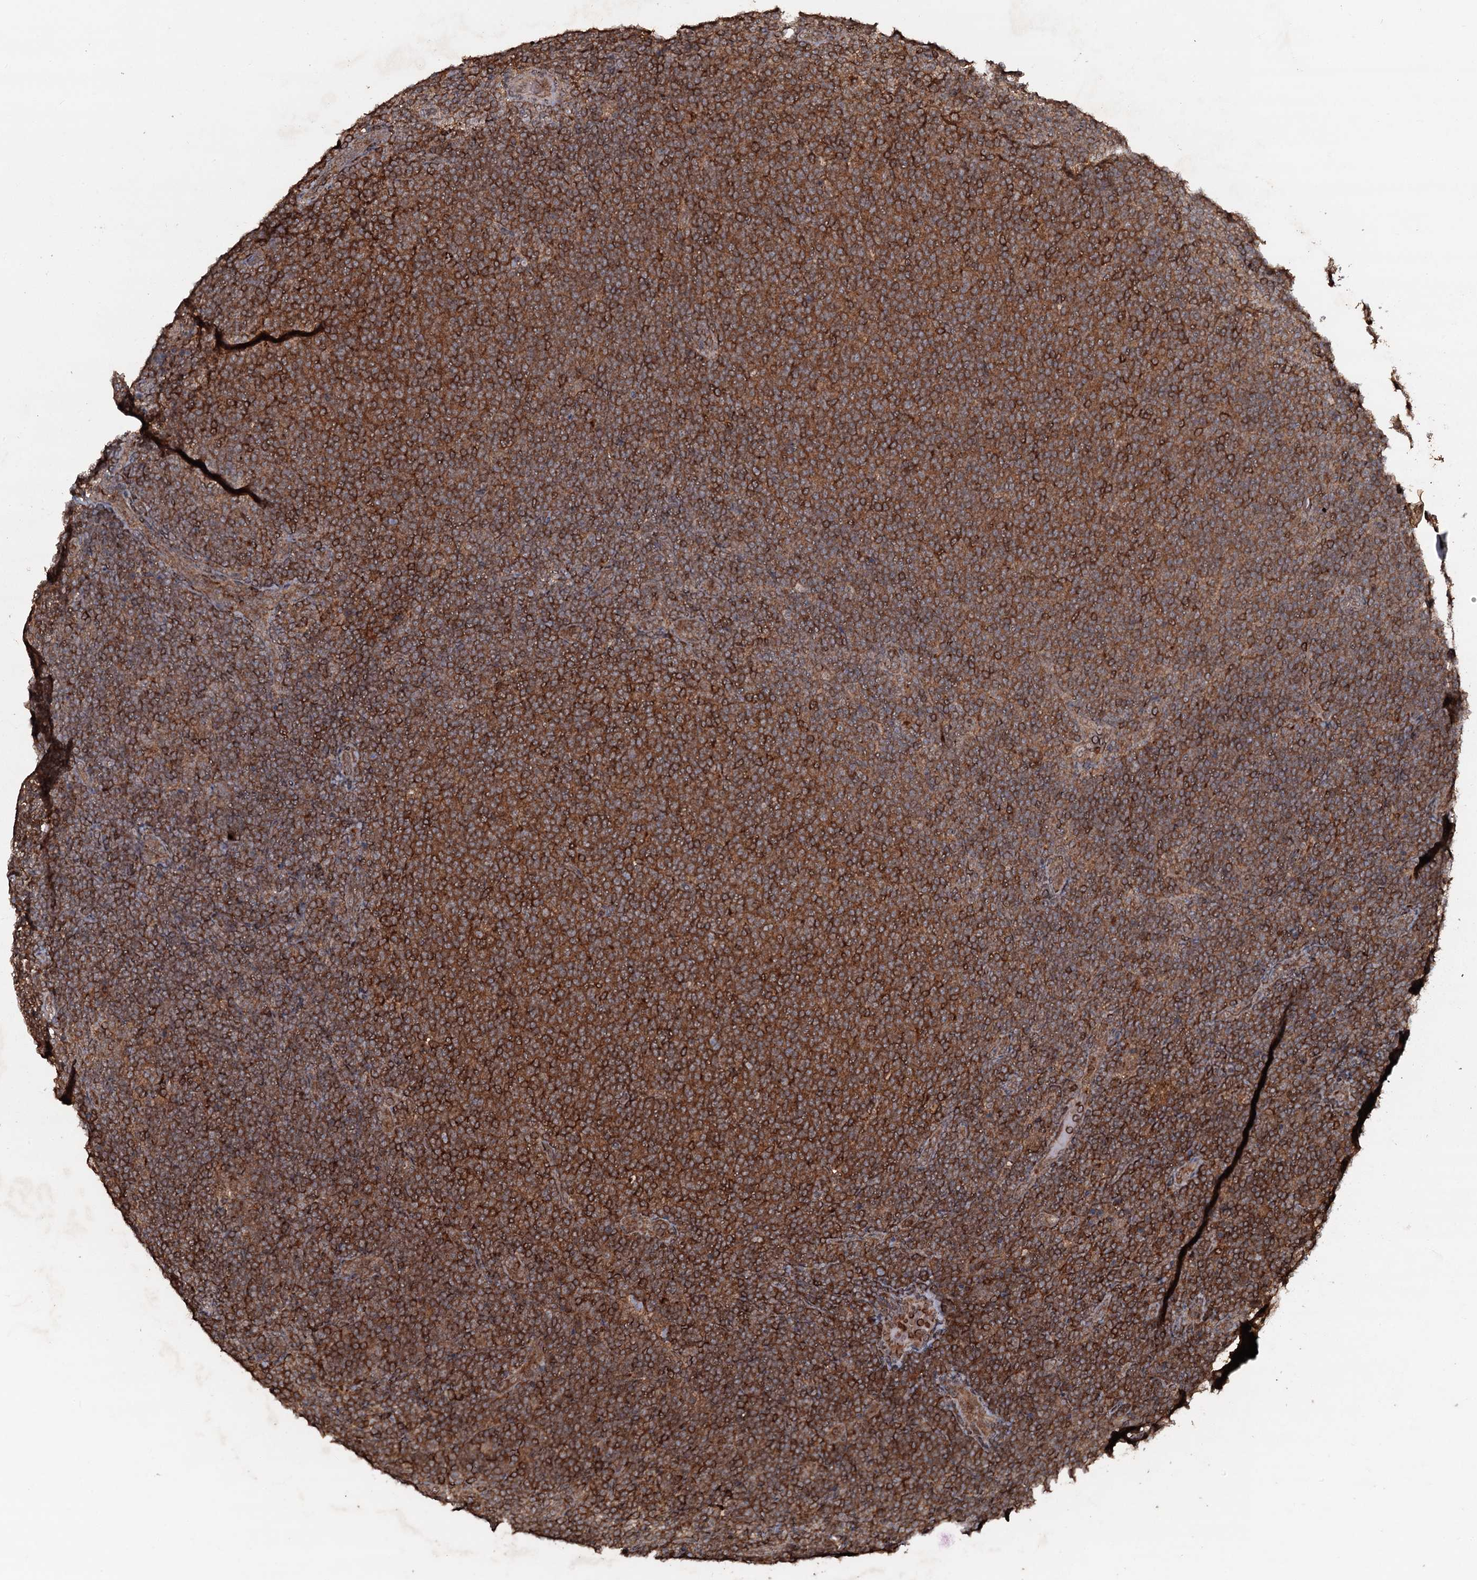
{"staining": {"intensity": "strong", "quantity": ">75%", "location": "cytoplasmic/membranous"}, "tissue": "lymphoma", "cell_type": "Tumor cells", "image_type": "cancer", "snomed": [{"axis": "morphology", "description": "Malignant lymphoma, non-Hodgkin's type, Low grade"}, {"axis": "topography", "description": "Lymph node"}], "caption": "A photomicrograph of lymphoma stained for a protein reveals strong cytoplasmic/membranous brown staining in tumor cells.", "gene": "ADGRG3", "patient": {"sex": "male", "age": 66}}